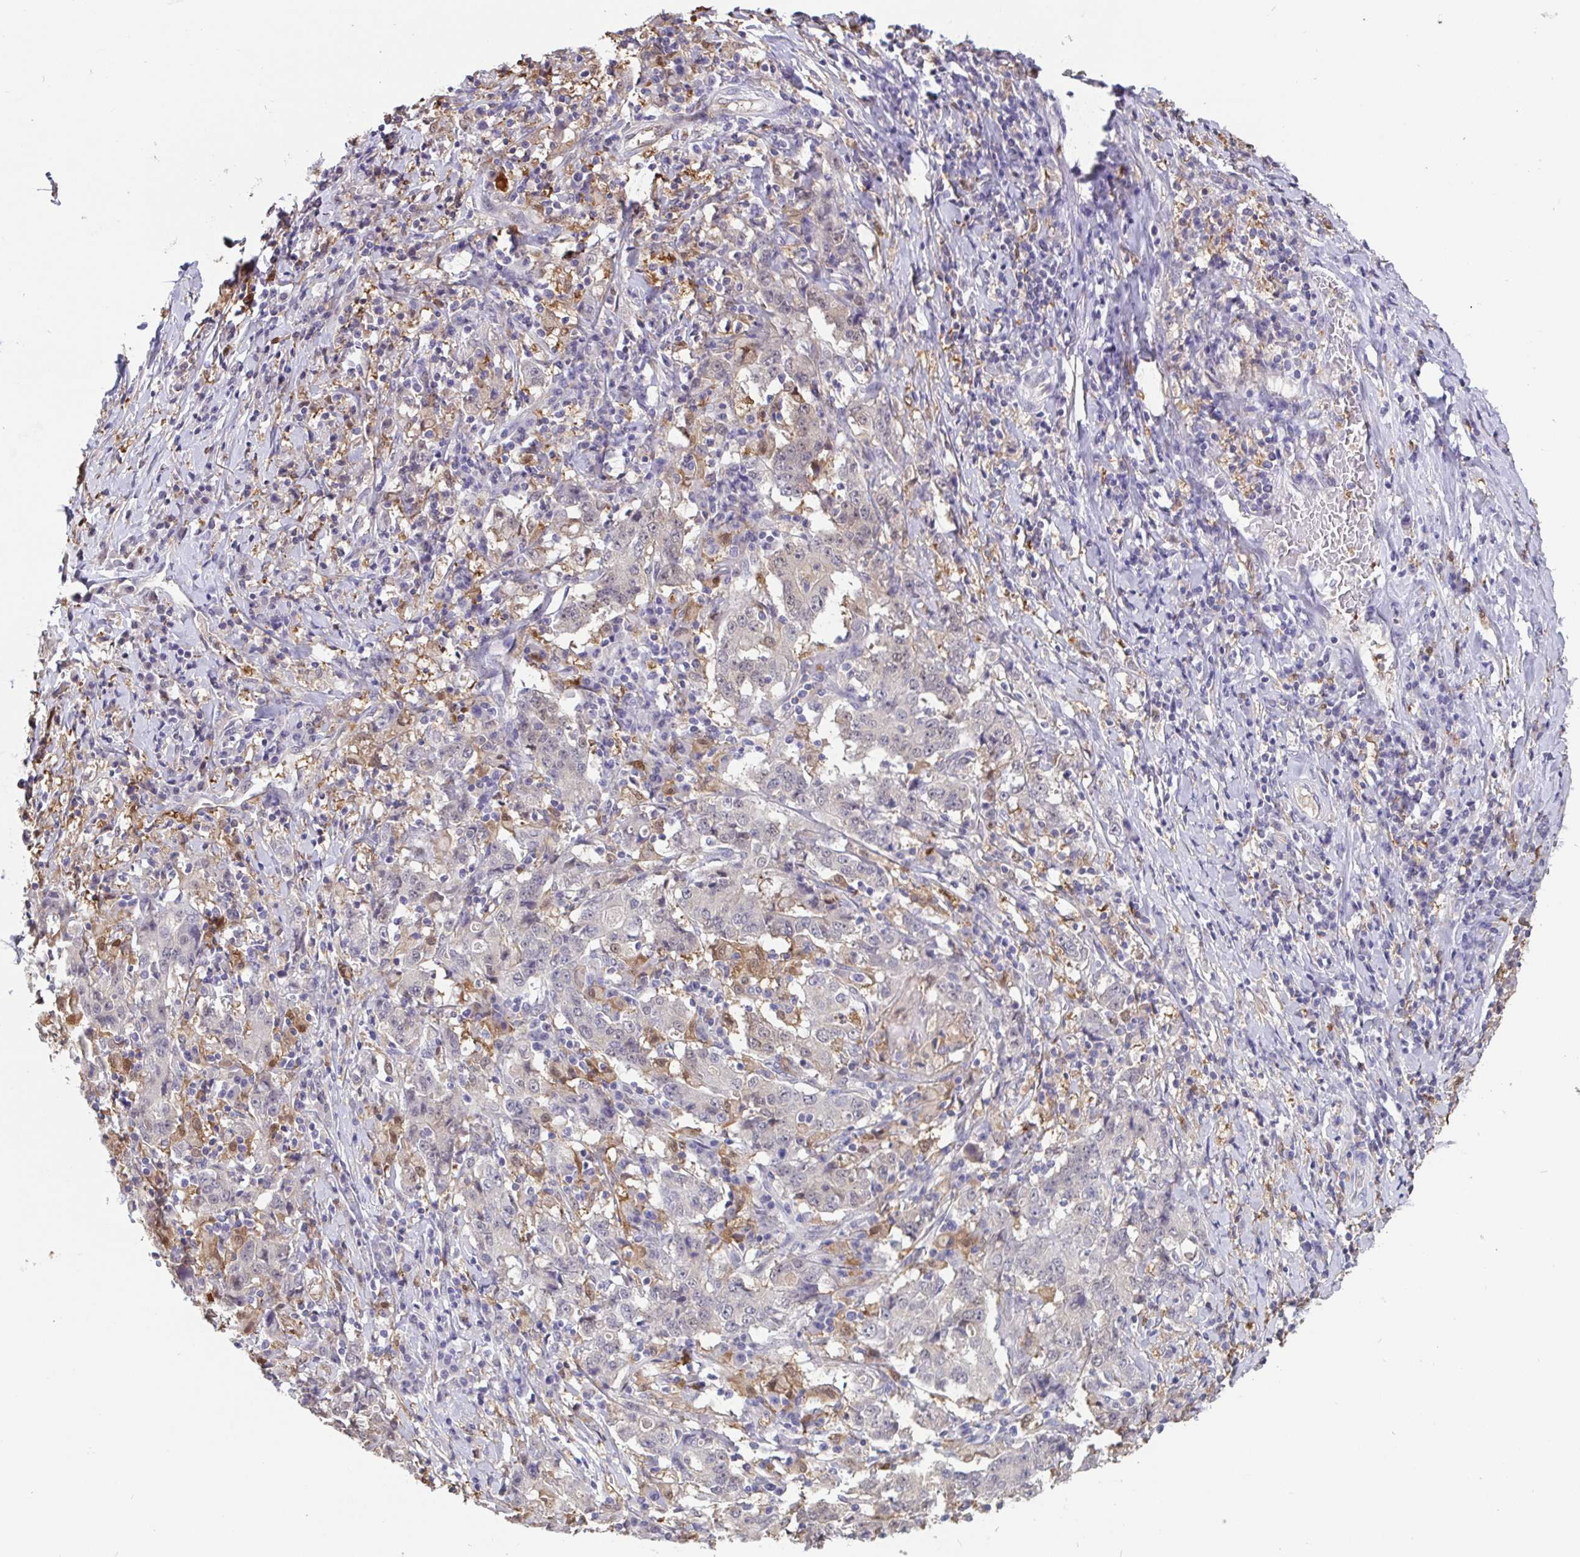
{"staining": {"intensity": "negative", "quantity": "none", "location": "none"}, "tissue": "stomach cancer", "cell_type": "Tumor cells", "image_type": "cancer", "snomed": [{"axis": "morphology", "description": "Normal tissue, NOS"}, {"axis": "morphology", "description": "Adenocarcinoma, NOS"}, {"axis": "topography", "description": "Stomach, upper"}, {"axis": "topography", "description": "Stomach"}], "caption": "Stomach cancer (adenocarcinoma) stained for a protein using IHC demonstrates no positivity tumor cells.", "gene": "IDH1", "patient": {"sex": "male", "age": 59}}